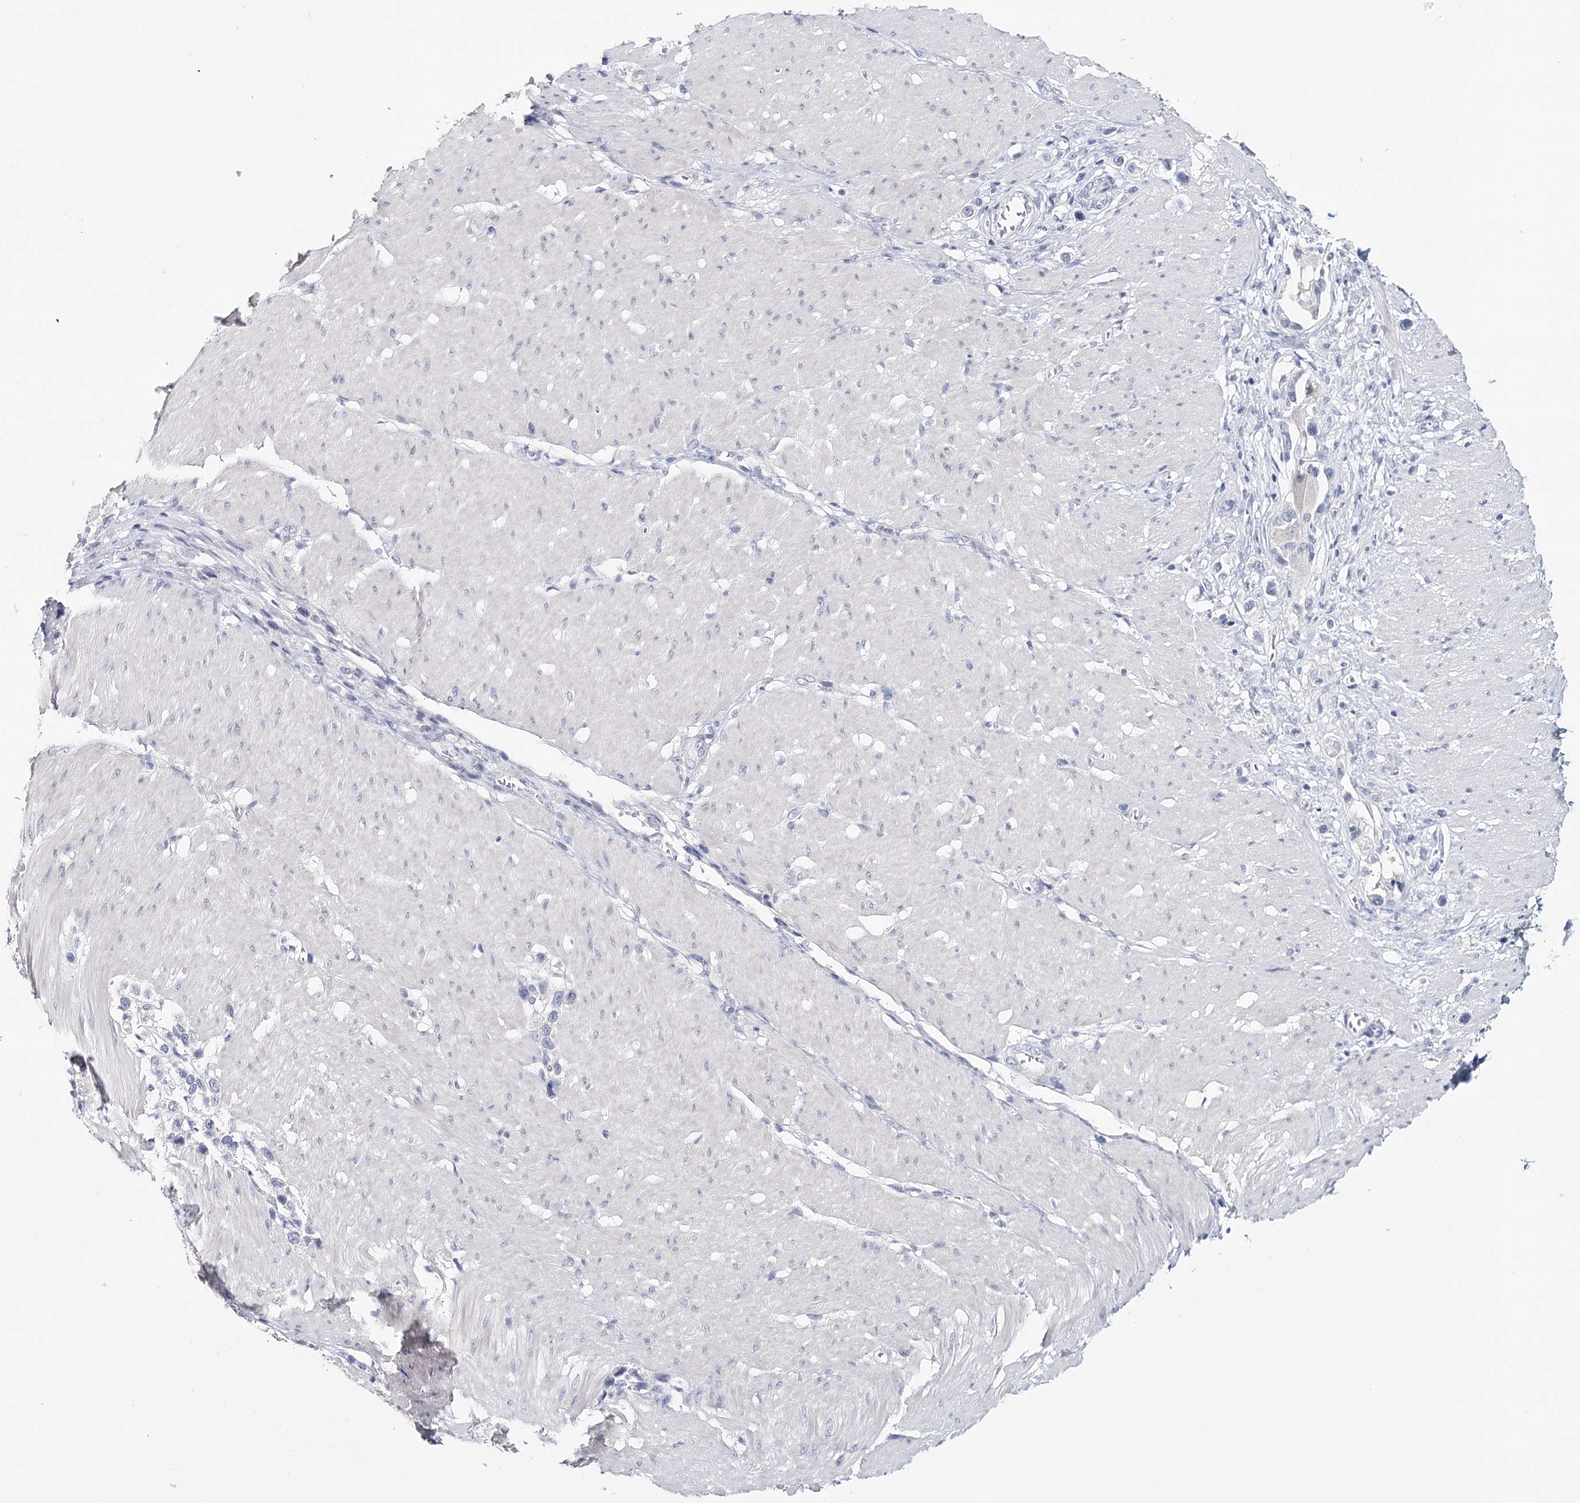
{"staining": {"intensity": "negative", "quantity": "none", "location": "none"}, "tissue": "stomach cancer", "cell_type": "Tumor cells", "image_type": "cancer", "snomed": [{"axis": "morphology", "description": "Normal tissue, NOS"}, {"axis": "morphology", "description": "Adenocarcinoma, NOS"}, {"axis": "topography", "description": "Stomach, upper"}, {"axis": "topography", "description": "Stomach"}], "caption": "Stomach adenocarcinoma was stained to show a protein in brown. There is no significant expression in tumor cells. (Stains: DAB (3,3'-diaminobenzidine) IHC with hematoxylin counter stain, Microscopy: brightfield microscopy at high magnification).", "gene": "HSPA4L", "patient": {"sex": "female", "age": 65}}